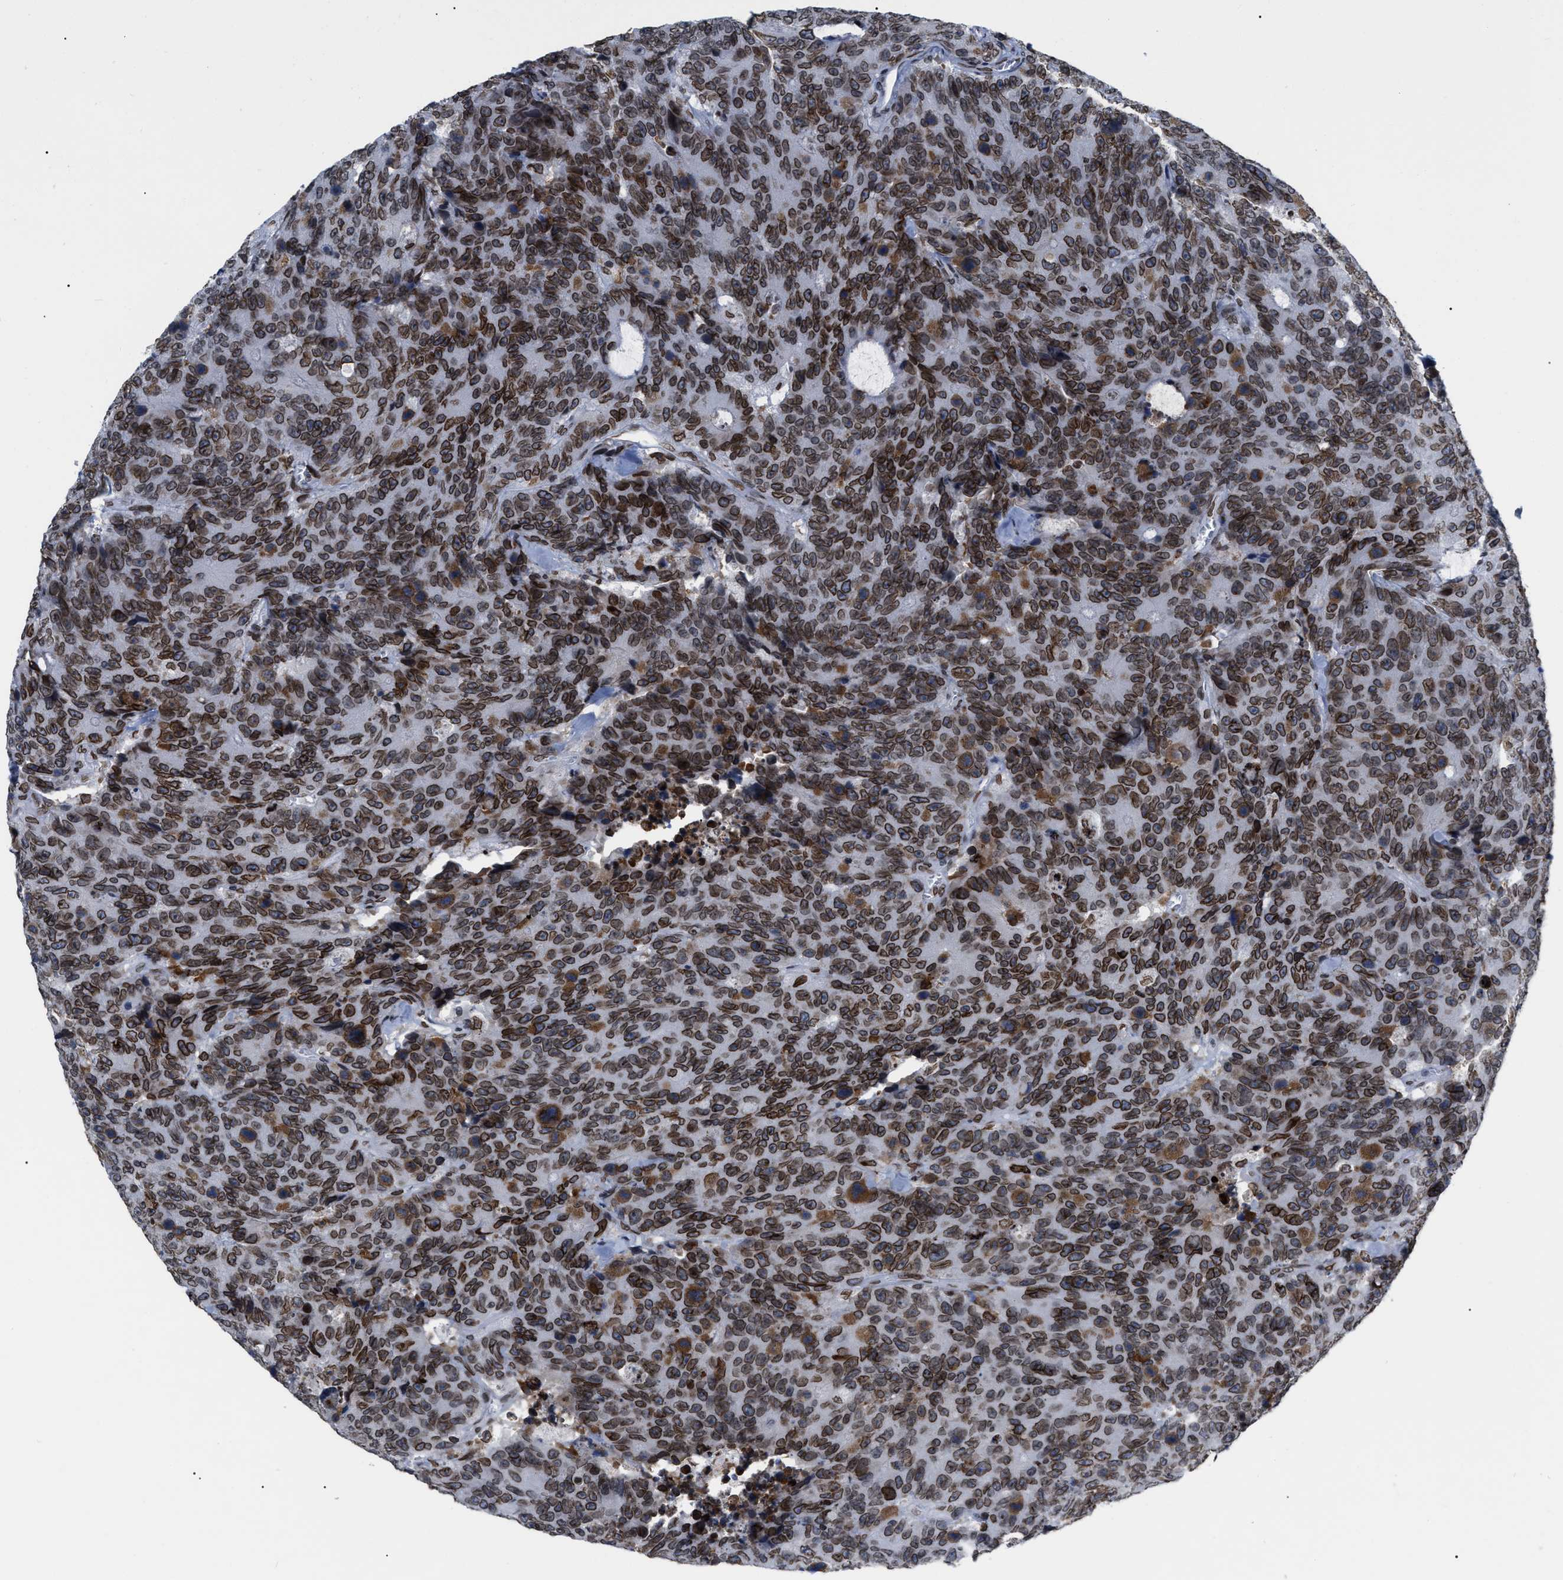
{"staining": {"intensity": "strong", "quantity": ">75%", "location": "cytoplasmic/membranous,nuclear"}, "tissue": "colorectal cancer", "cell_type": "Tumor cells", "image_type": "cancer", "snomed": [{"axis": "morphology", "description": "Adenocarcinoma, NOS"}, {"axis": "topography", "description": "Colon"}], "caption": "This is a histology image of immunohistochemistry staining of colorectal cancer (adenocarcinoma), which shows strong staining in the cytoplasmic/membranous and nuclear of tumor cells.", "gene": "TPR", "patient": {"sex": "female", "age": 86}}